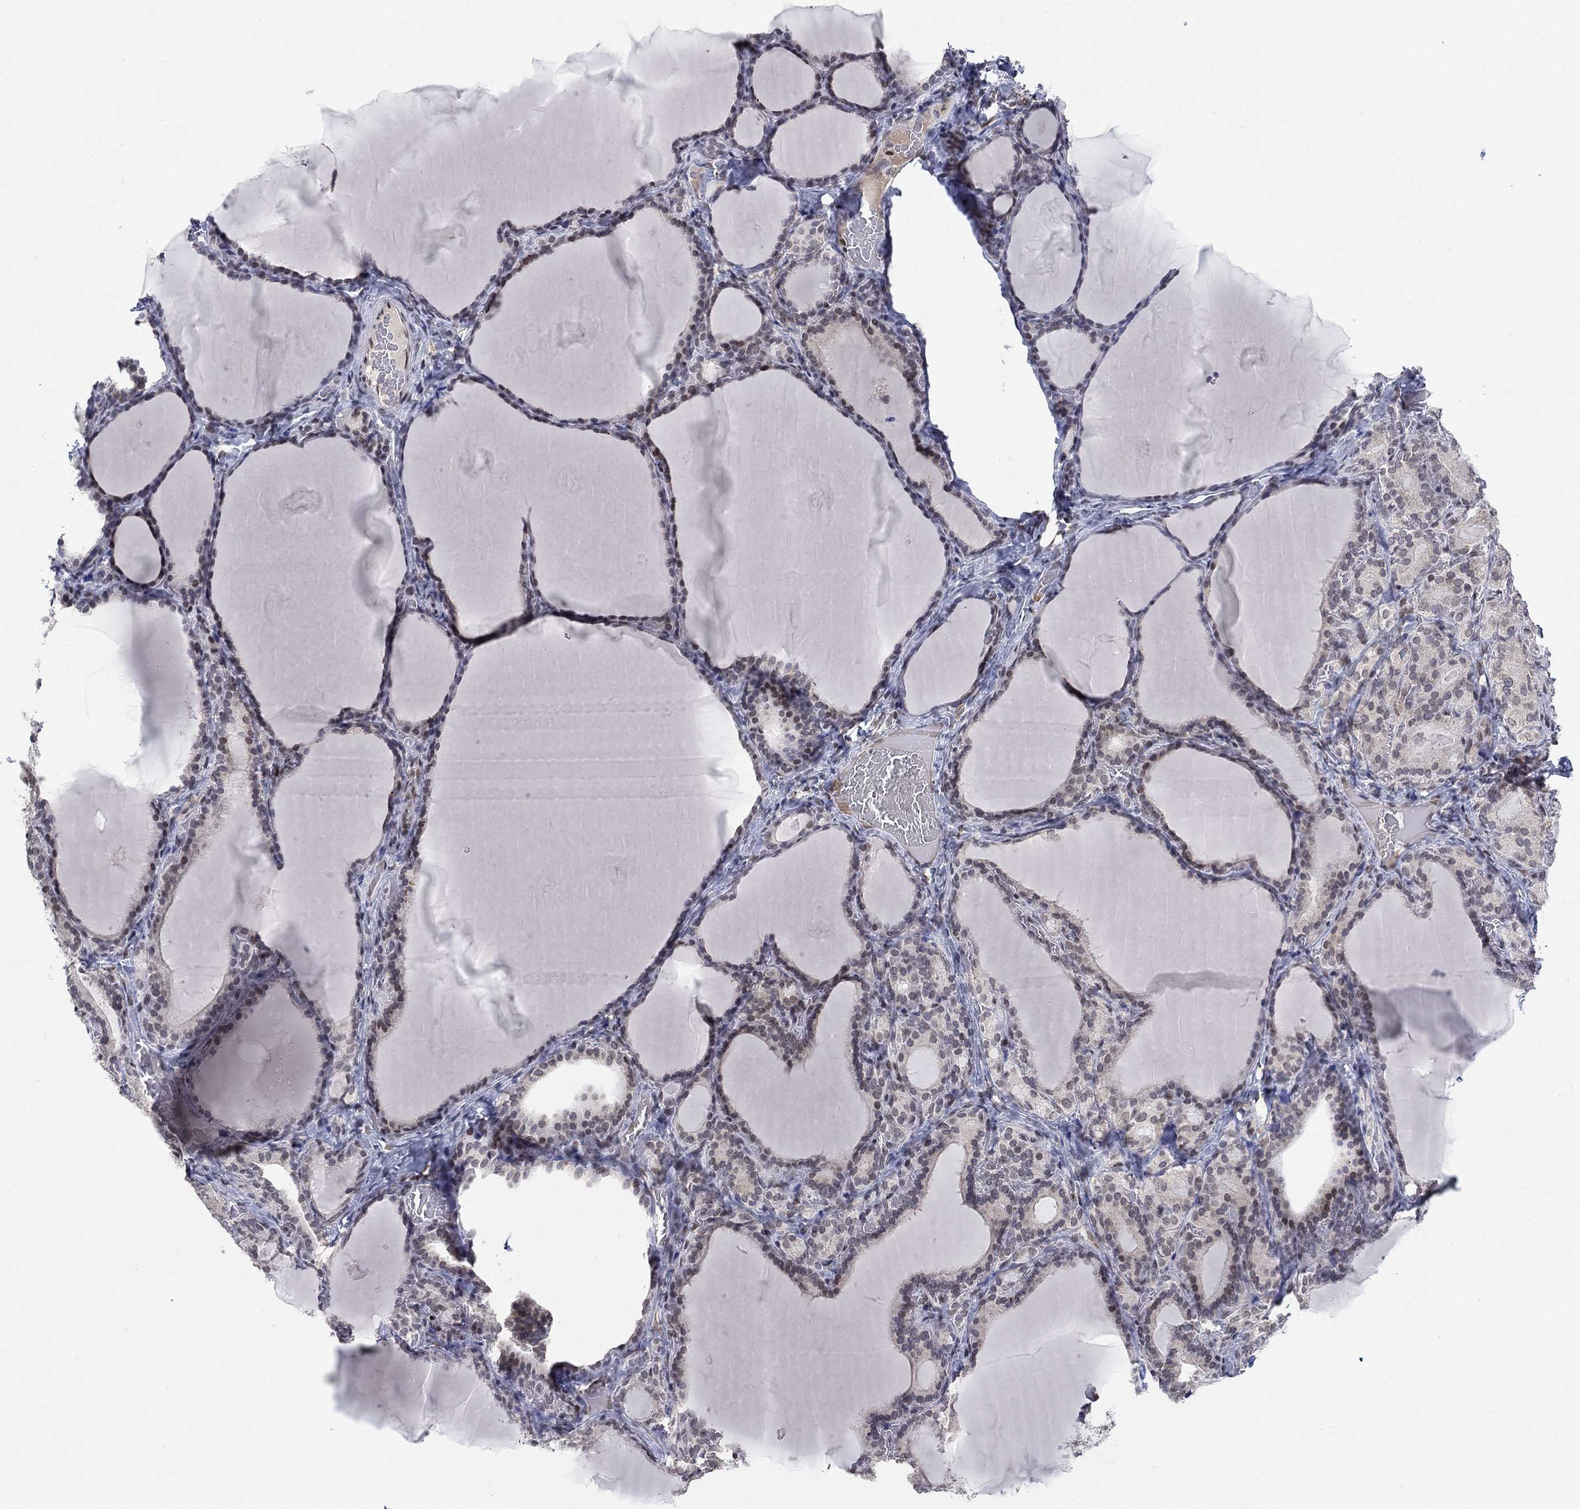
{"staining": {"intensity": "moderate", "quantity": "<25%", "location": "nuclear"}, "tissue": "thyroid gland", "cell_type": "Glandular cells", "image_type": "normal", "snomed": [{"axis": "morphology", "description": "Normal tissue, NOS"}, {"axis": "morphology", "description": "Hyperplasia, NOS"}, {"axis": "topography", "description": "Thyroid gland"}], "caption": "Approximately <25% of glandular cells in benign thyroid gland show moderate nuclear protein expression as visualized by brown immunohistochemical staining.", "gene": "KLF12", "patient": {"sex": "female", "age": 27}}